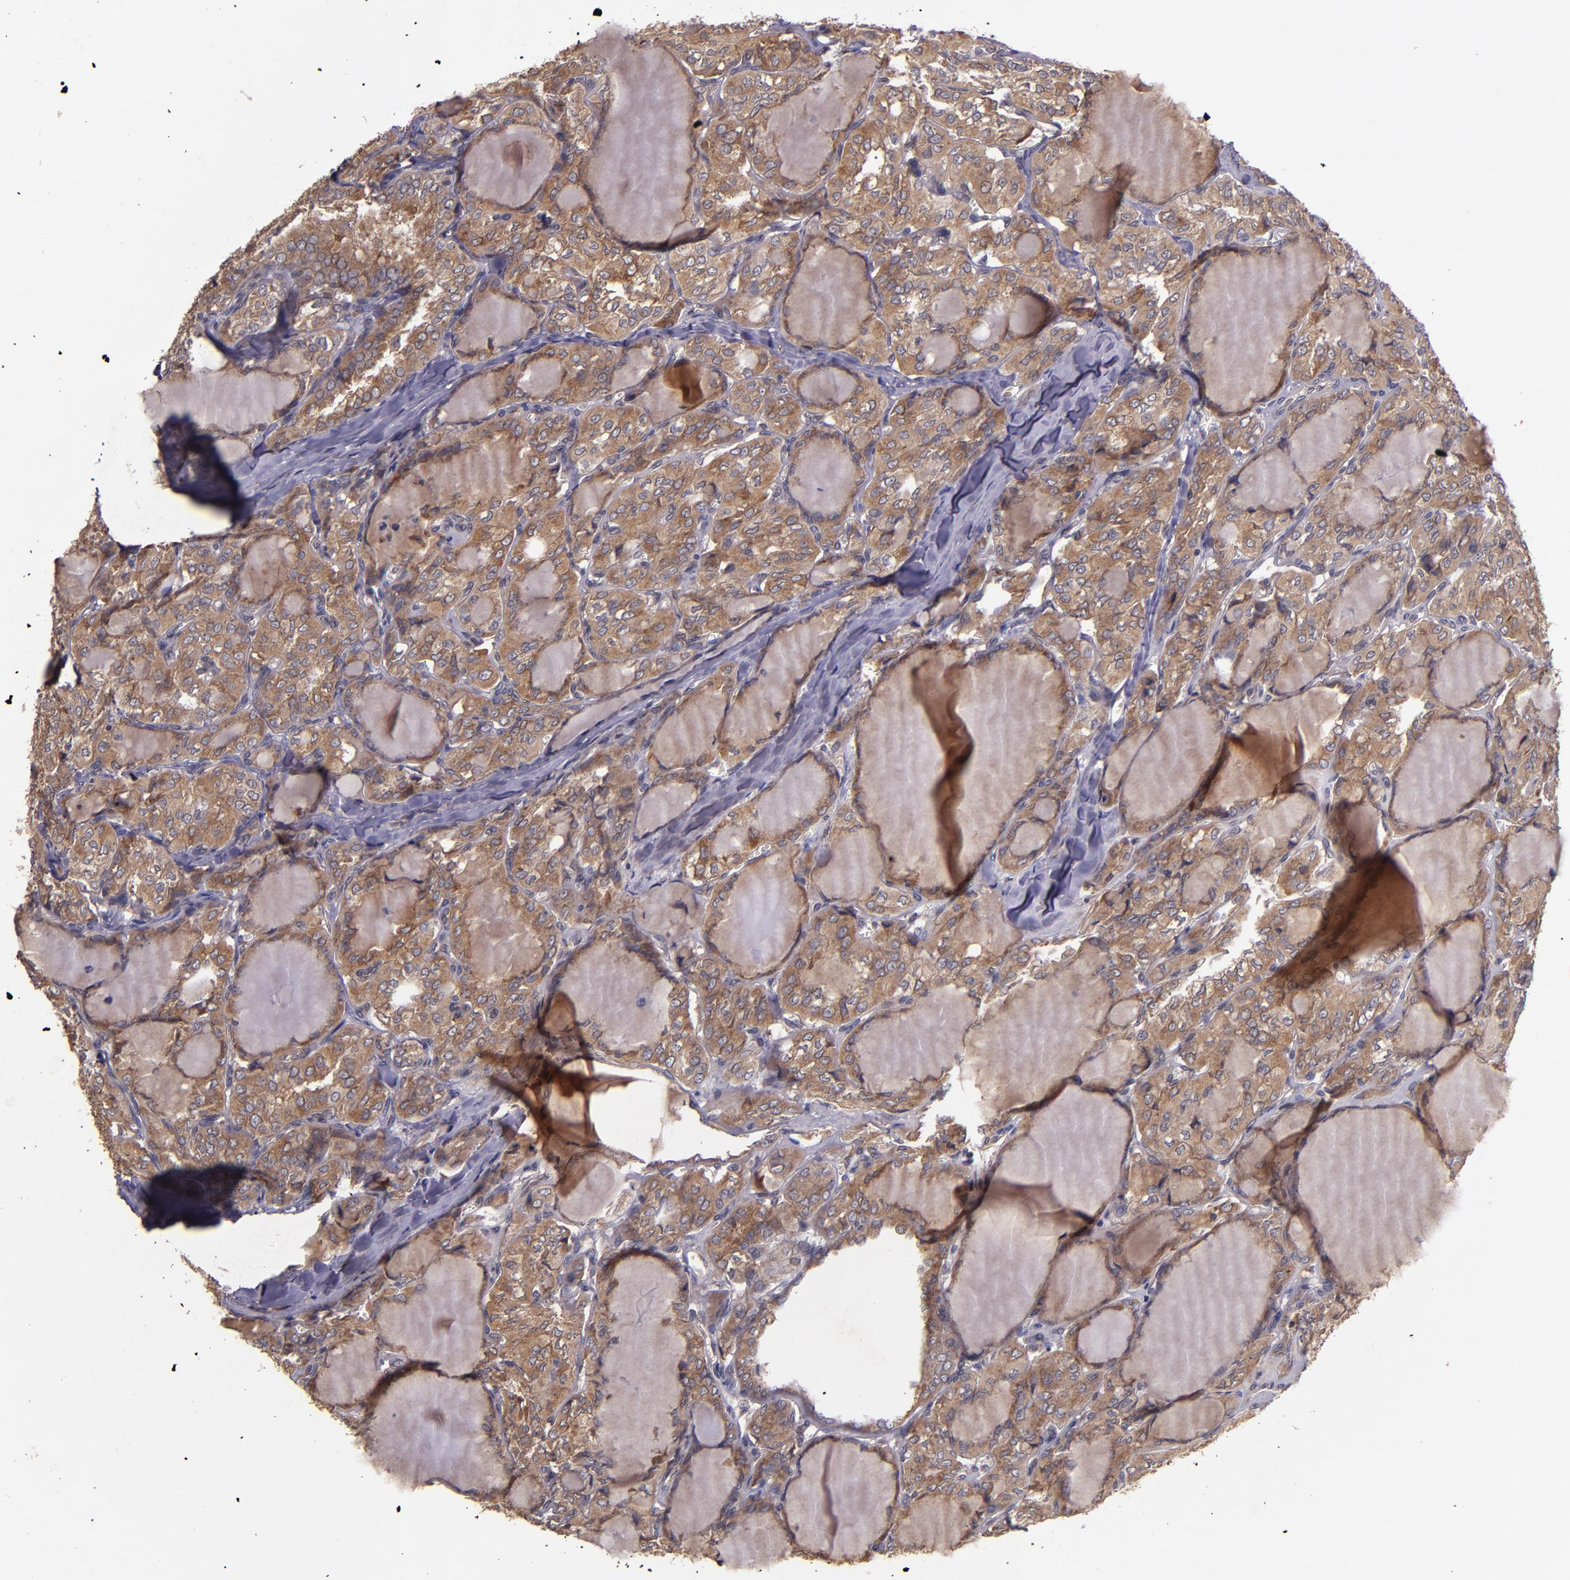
{"staining": {"intensity": "moderate", "quantity": ">75%", "location": "cytoplasmic/membranous"}, "tissue": "thyroid cancer", "cell_type": "Tumor cells", "image_type": "cancer", "snomed": [{"axis": "morphology", "description": "Papillary adenocarcinoma, NOS"}, {"axis": "topography", "description": "Thyroid gland"}], "caption": "Human thyroid papillary adenocarcinoma stained with a protein marker reveals moderate staining in tumor cells.", "gene": "PRAF2", "patient": {"sex": "male", "age": 20}}